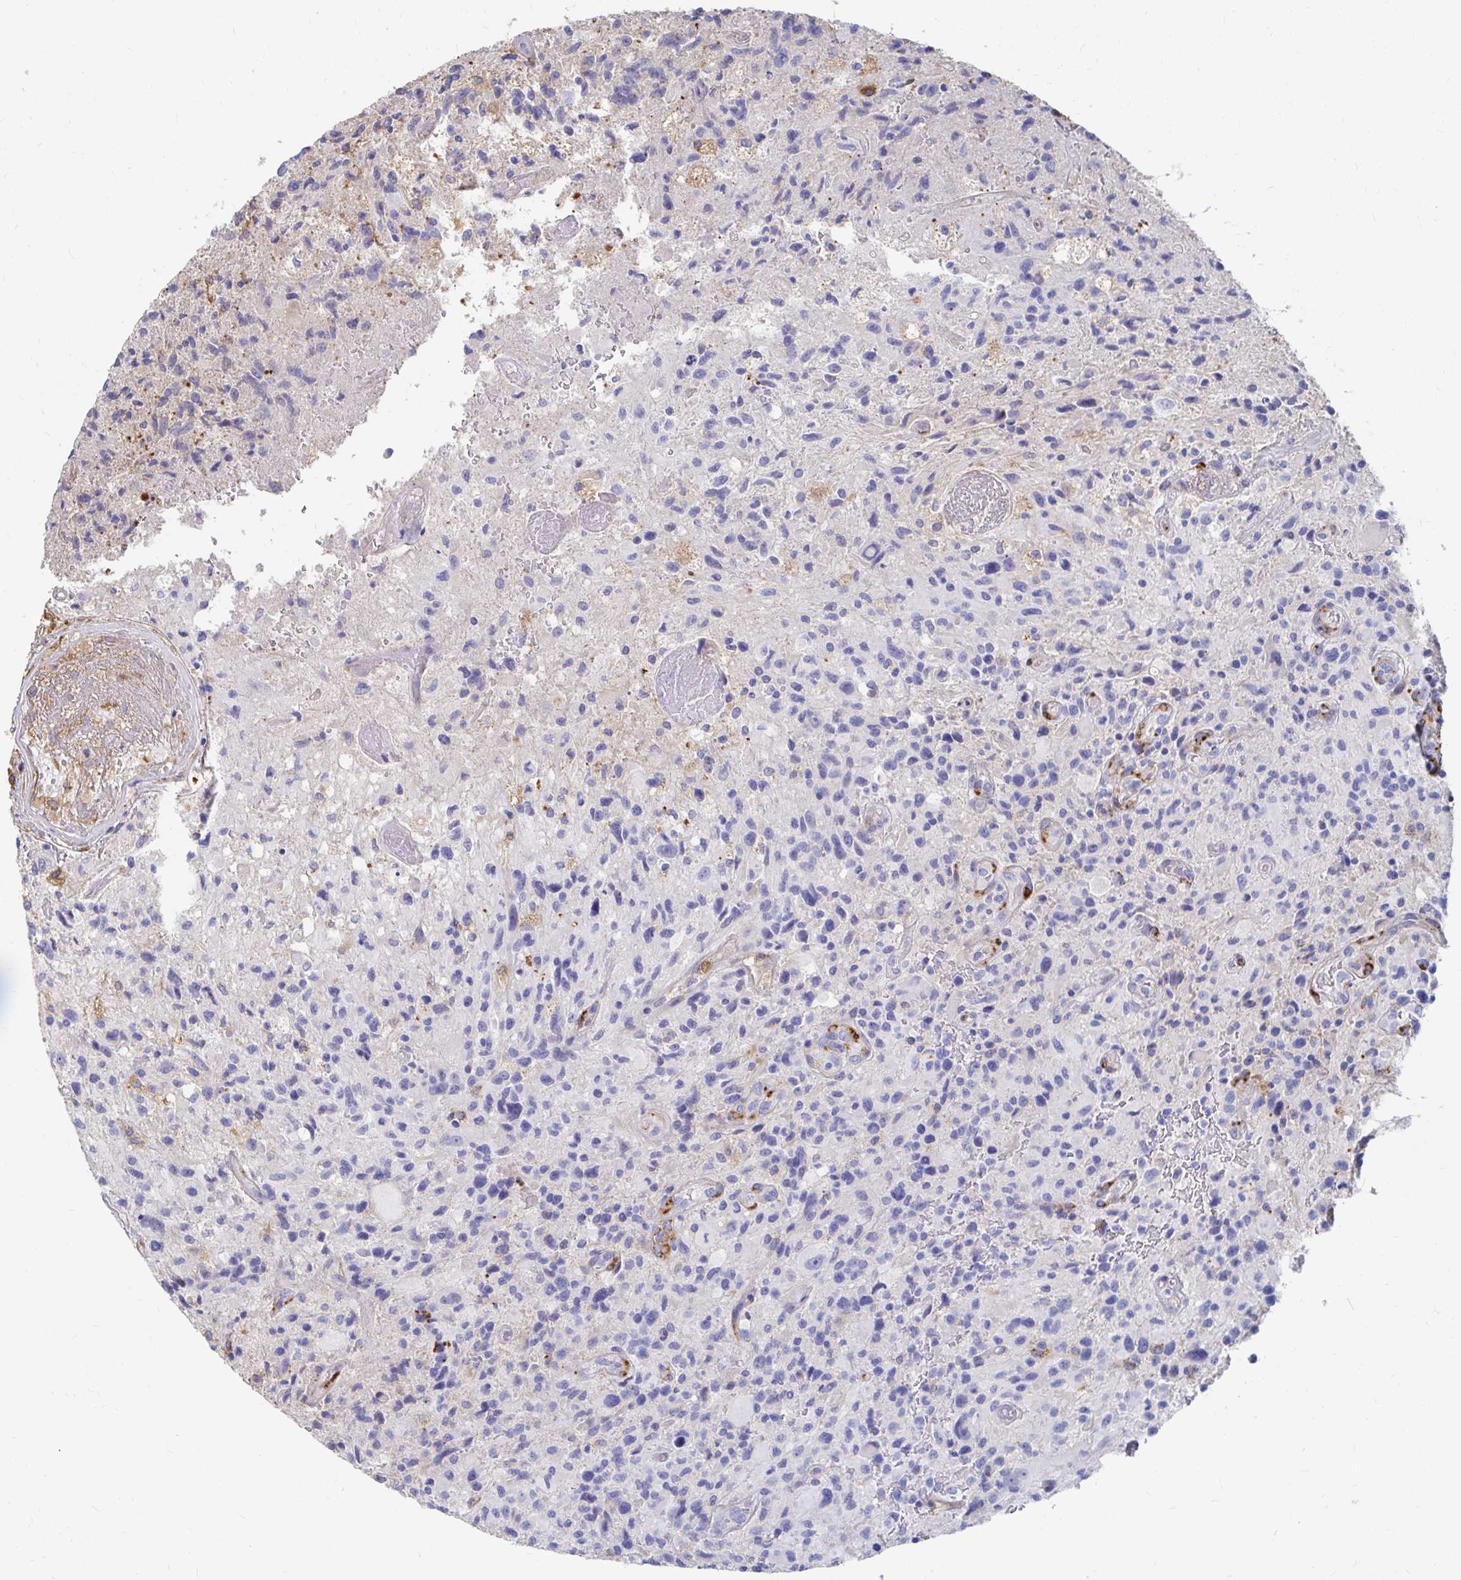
{"staining": {"intensity": "negative", "quantity": "none", "location": "none"}, "tissue": "glioma", "cell_type": "Tumor cells", "image_type": "cancer", "snomed": [{"axis": "morphology", "description": "Glioma, malignant, High grade"}, {"axis": "topography", "description": "Brain"}], "caption": "Human malignant high-grade glioma stained for a protein using immunohistochemistry (IHC) exhibits no expression in tumor cells.", "gene": "LAMC3", "patient": {"sex": "male", "age": 63}}